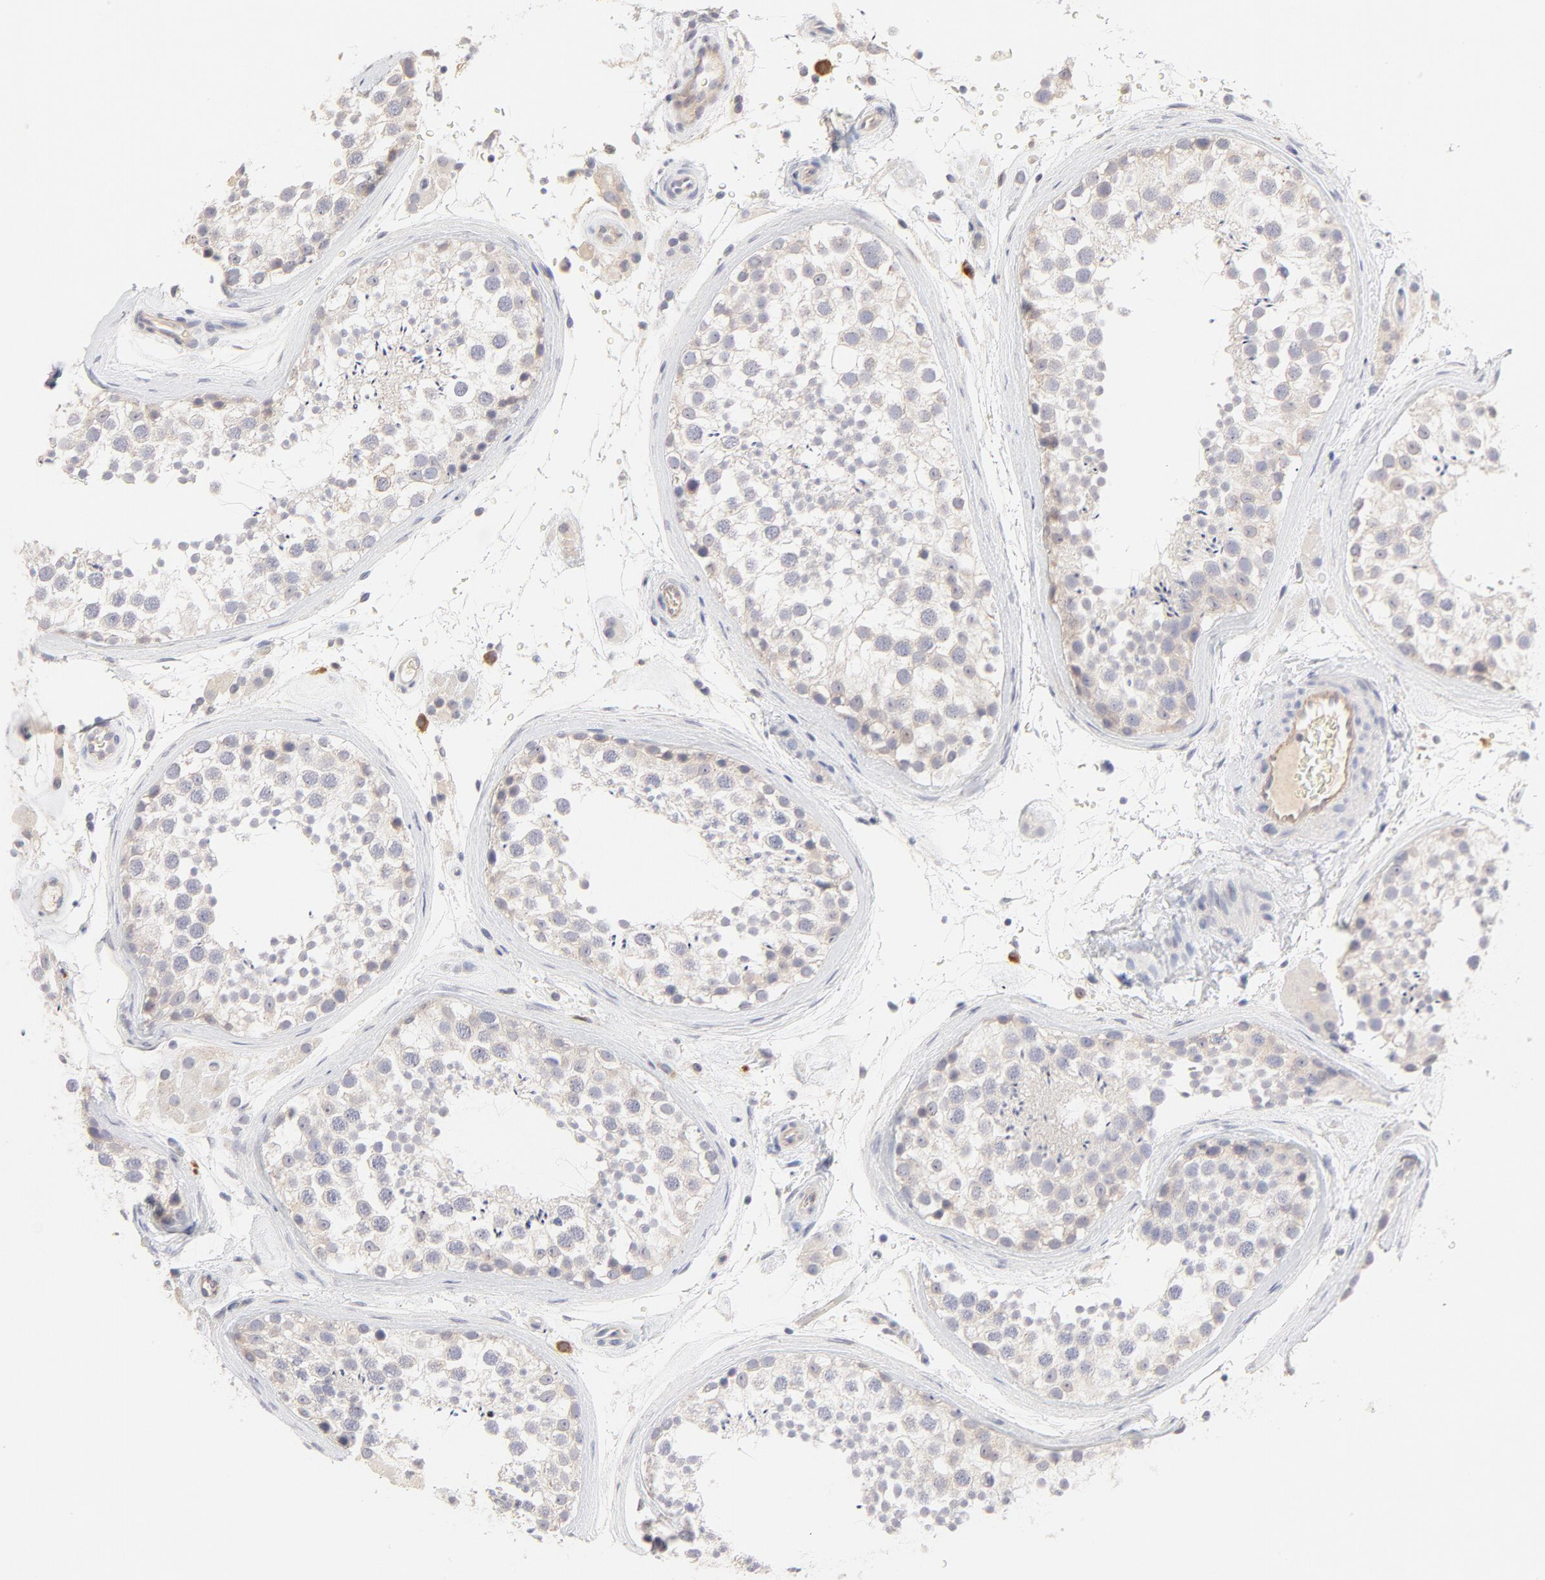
{"staining": {"intensity": "weak", "quantity": "<25%", "location": "cytoplasmic/membranous"}, "tissue": "testis", "cell_type": "Cells in seminiferous ducts", "image_type": "normal", "snomed": [{"axis": "morphology", "description": "Normal tissue, NOS"}, {"axis": "topography", "description": "Testis"}], "caption": "A micrograph of testis stained for a protein demonstrates no brown staining in cells in seminiferous ducts. (DAB (3,3'-diaminobenzidine) immunohistochemistry (IHC) visualized using brightfield microscopy, high magnification).", "gene": "ELF3", "patient": {"sex": "male", "age": 46}}